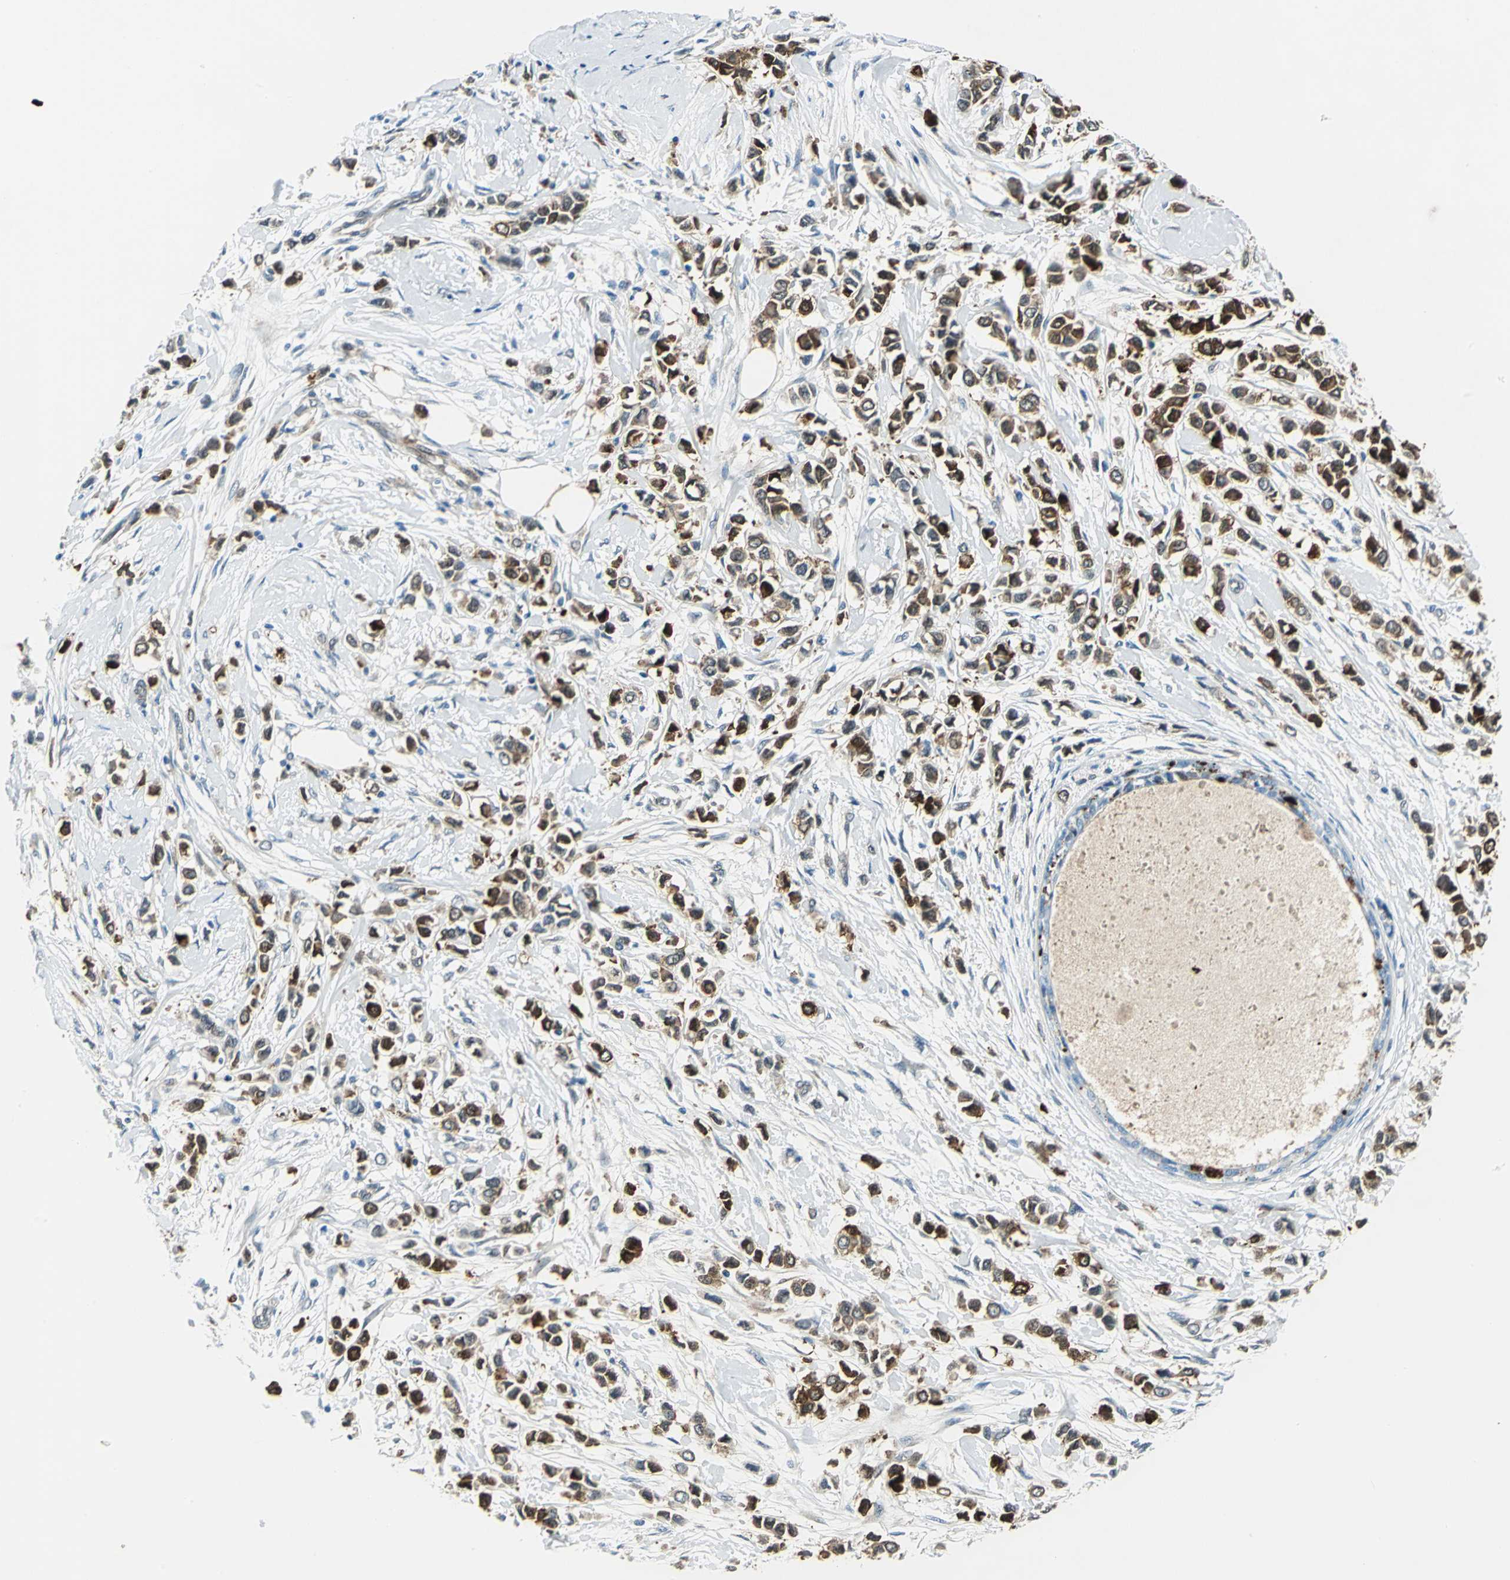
{"staining": {"intensity": "moderate", "quantity": ">75%", "location": "cytoplasmic/membranous"}, "tissue": "breast cancer", "cell_type": "Tumor cells", "image_type": "cancer", "snomed": [{"axis": "morphology", "description": "Lobular carcinoma"}, {"axis": "topography", "description": "Breast"}], "caption": "This photomicrograph exhibits breast cancer (lobular carcinoma) stained with immunohistochemistry (IHC) to label a protein in brown. The cytoplasmic/membranous of tumor cells show moderate positivity for the protein. Nuclei are counter-stained blue.", "gene": "HSPB1", "patient": {"sex": "female", "age": 51}}